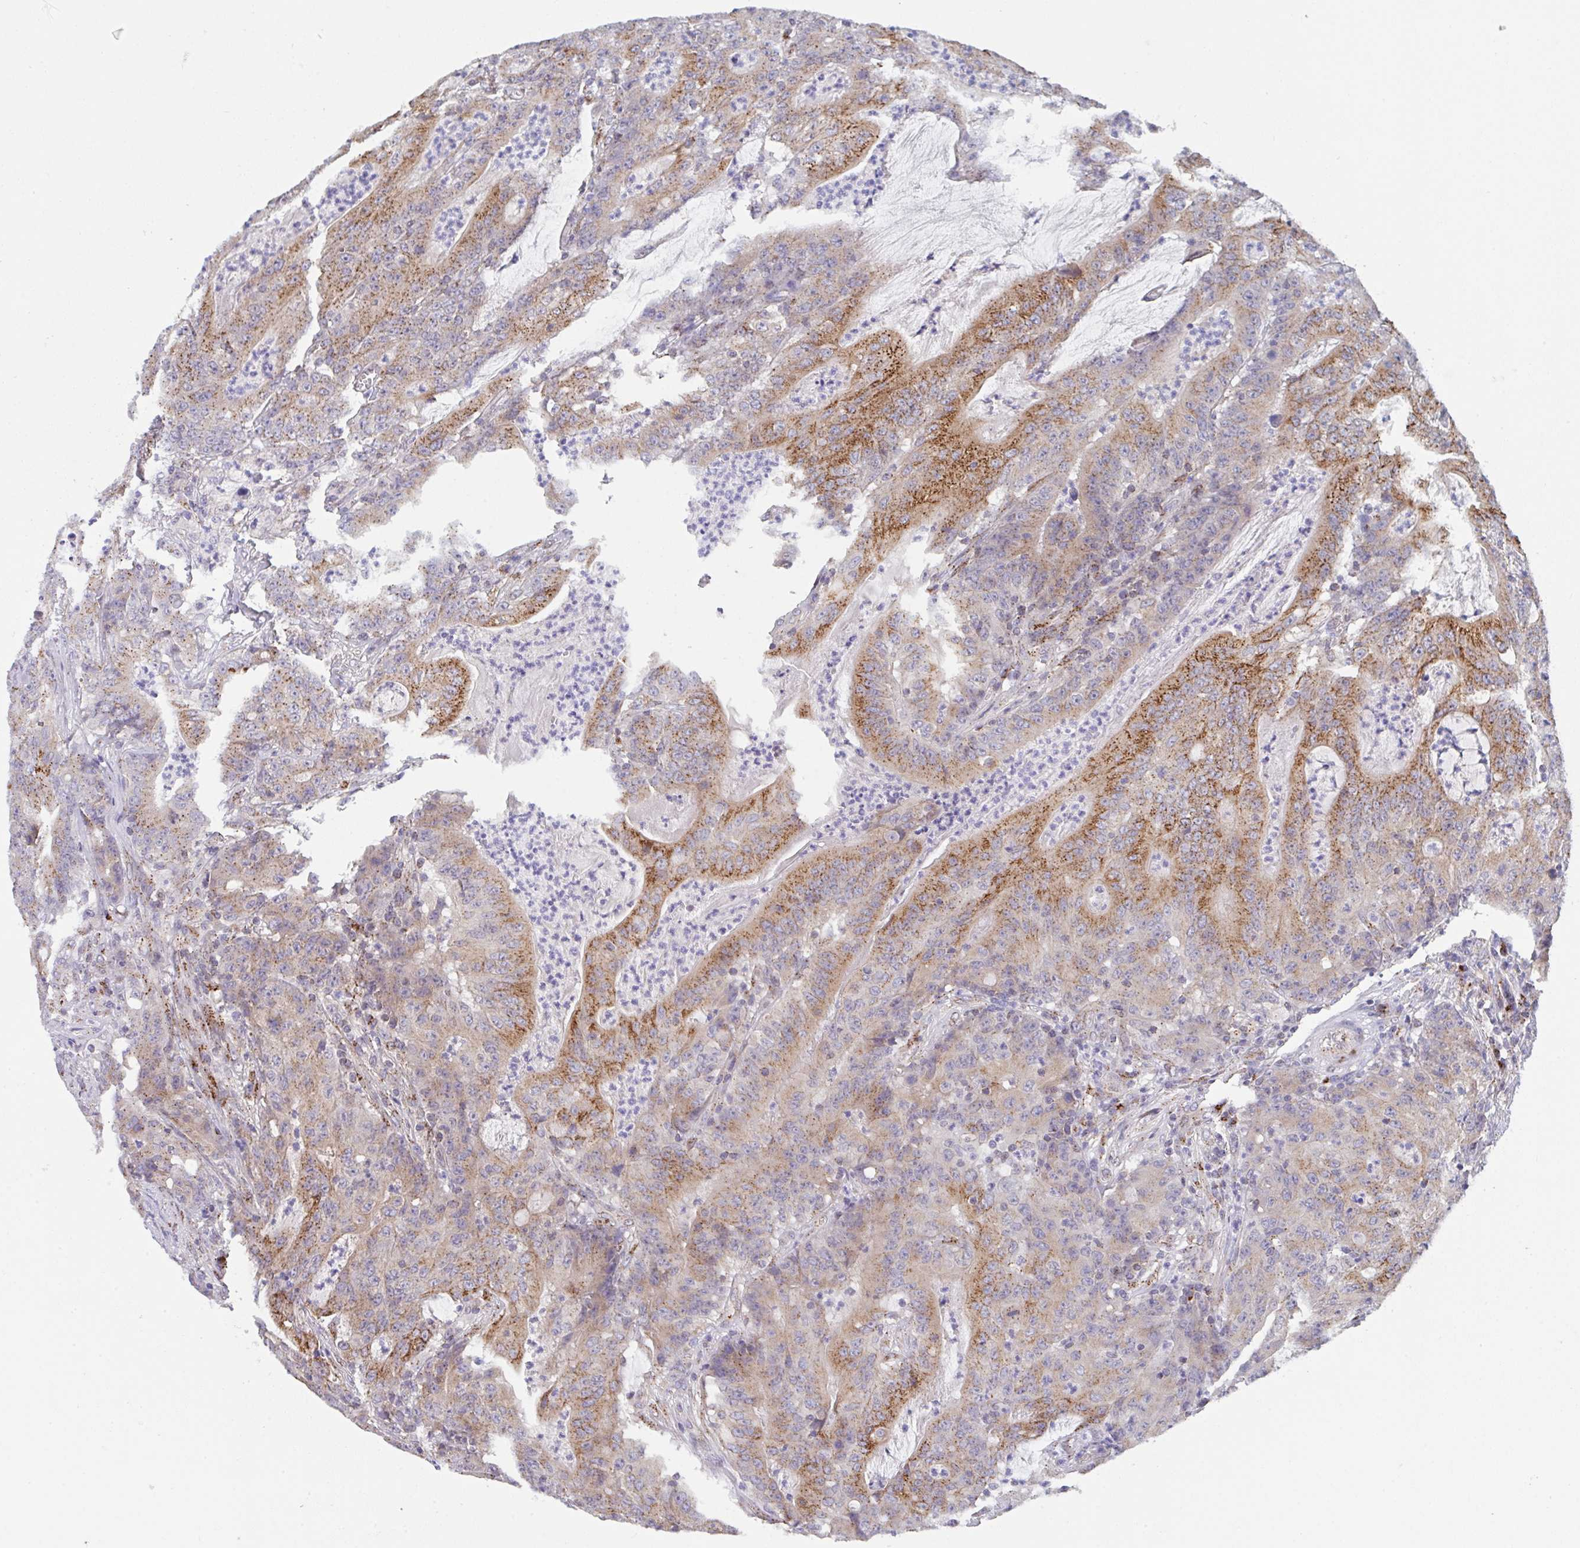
{"staining": {"intensity": "moderate", "quantity": ">75%", "location": "cytoplasmic/membranous"}, "tissue": "colorectal cancer", "cell_type": "Tumor cells", "image_type": "cancer", "snomed": [{"axis": "morphology", "description": "Adenocarcinoma, NOS"}, {"axis": "topography", "description": "Colon"}], "caption": "Human colorectal adenocarcinoma stained for a protein (brown) shows moderate cytoplasmic/membranous positive expression in about >75% of tumor cells.", "gene": "PROSER3", "patient": {"sex": "male", "age": 83}}